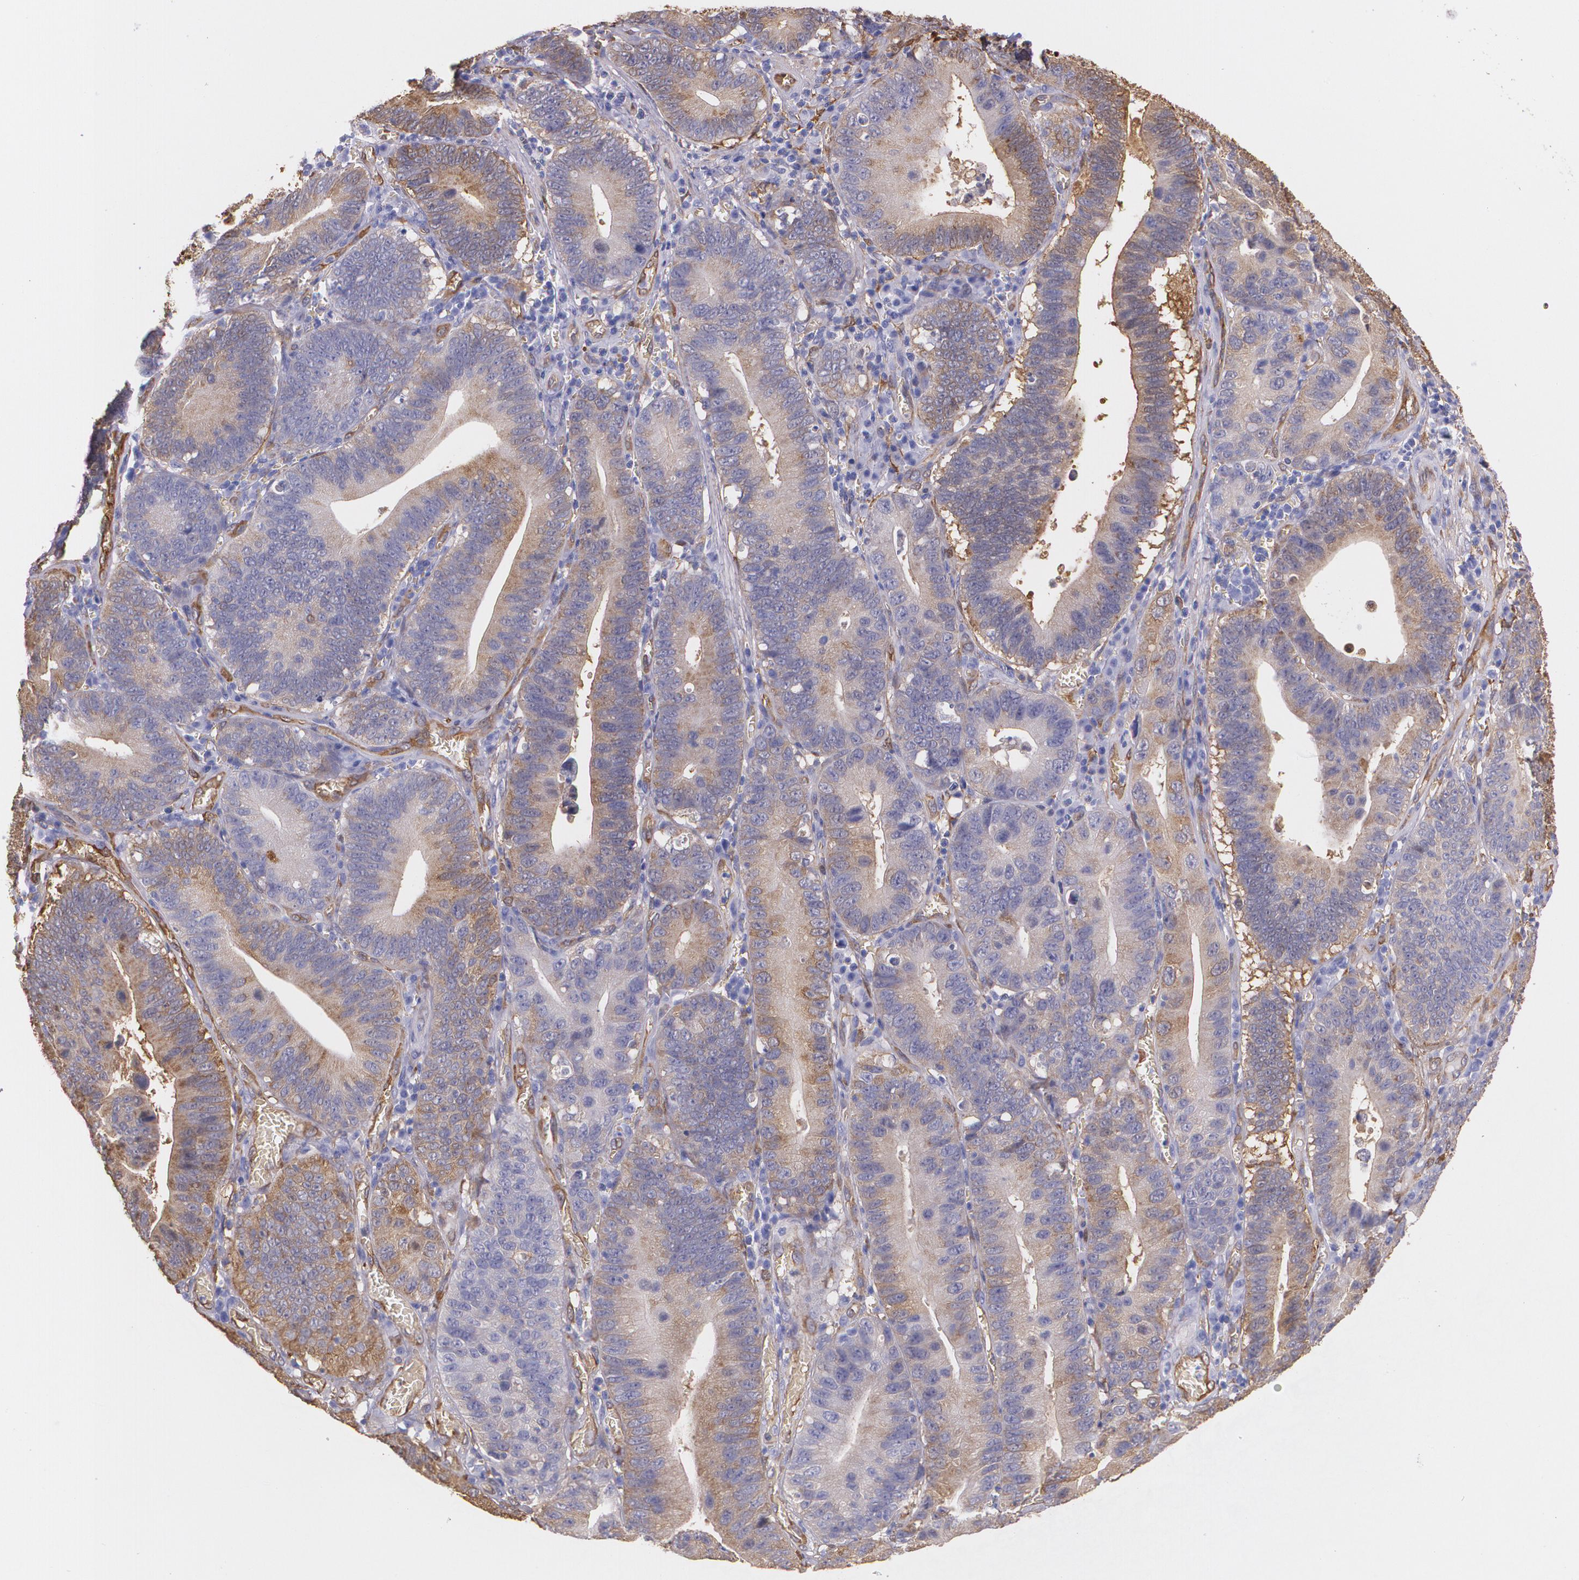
{"staining": {"intensity": "weak", "quantity": "<25%", "location": "cytoplasmic/membranous"}, "tissue": "stomach cancer", "cell_type": "Tumor cells", "image_type": "cancer", "snomed": [{"axis": "morphology", "description": "Adenocarcinoma, NOS"}, {"axis": "topography", "description": "Stomach"}, {"axis": "topography", "description": "Gastric cardia"}], "caption": "An IHC micrograph of stomach cancer is shown. There is no staining in tumor cells of stomach cancer.", "gene": "MMP2", "patient": {"sex": "male", "age": 59}}